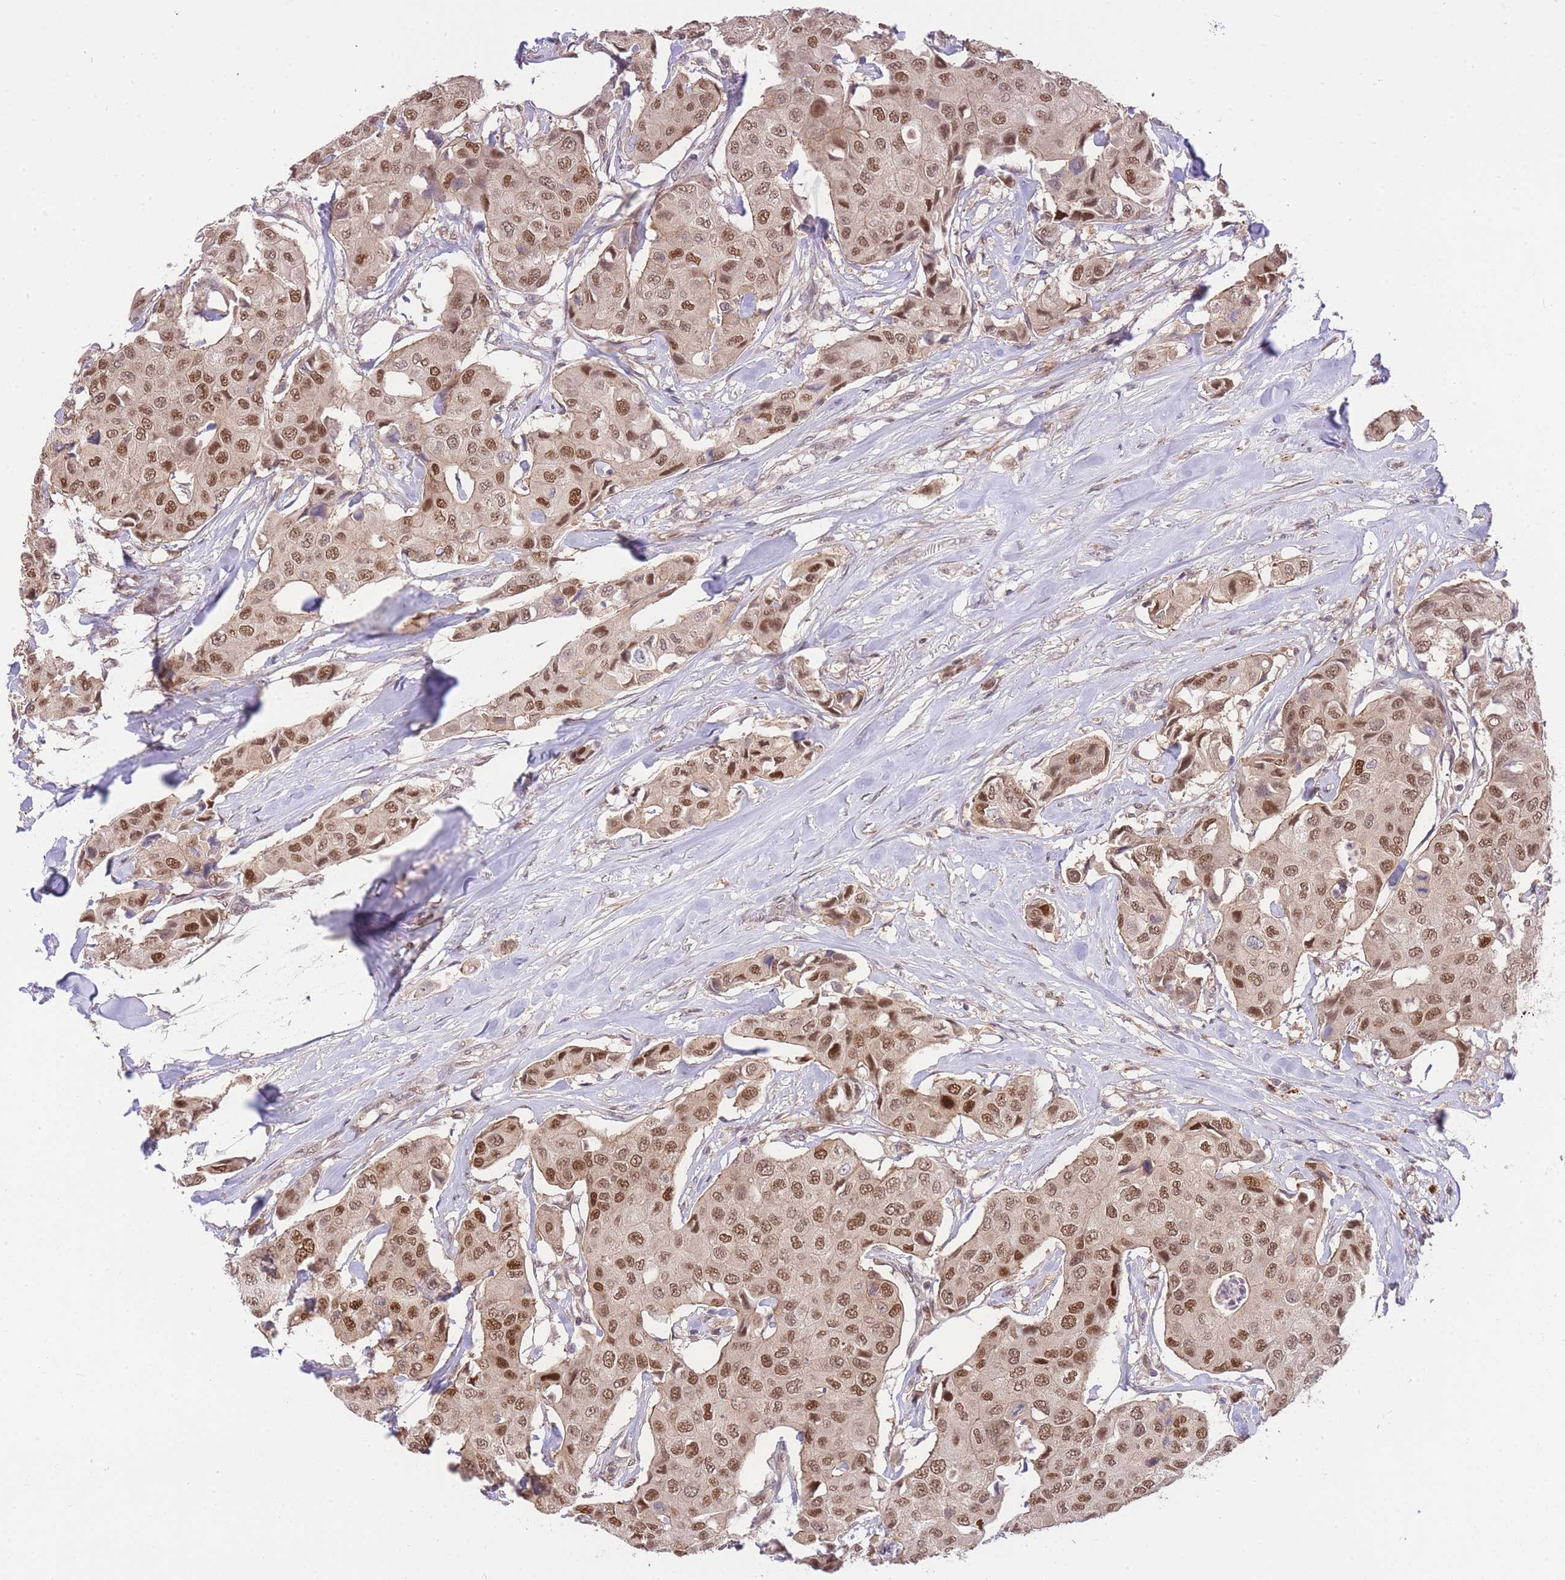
{"staining": {"intensity": "moderate", "quantity": ">75%", "location": "nuclear"}, "tissue": "breast cancer", "cell_type": "Tumor cells", "image_type": "cancer", "snomed": [{"axis": "morphology", "description": "Duct carcinoma"}, {"axis": "topography", "description": "Breast"}], "caption": "Immunohistochemistry (IHC) (DAB) staining of intraductal carcinoma (breast) reveals moderate nuclear protein positivity in approximately >75% of tumor cells. (Stains: DAB in brown, nuclei in blue, Microscopy: brightfield microscopy at high magnification).", "gene": "UBXN7", "patient": {"sex": "female", "age": 80}}